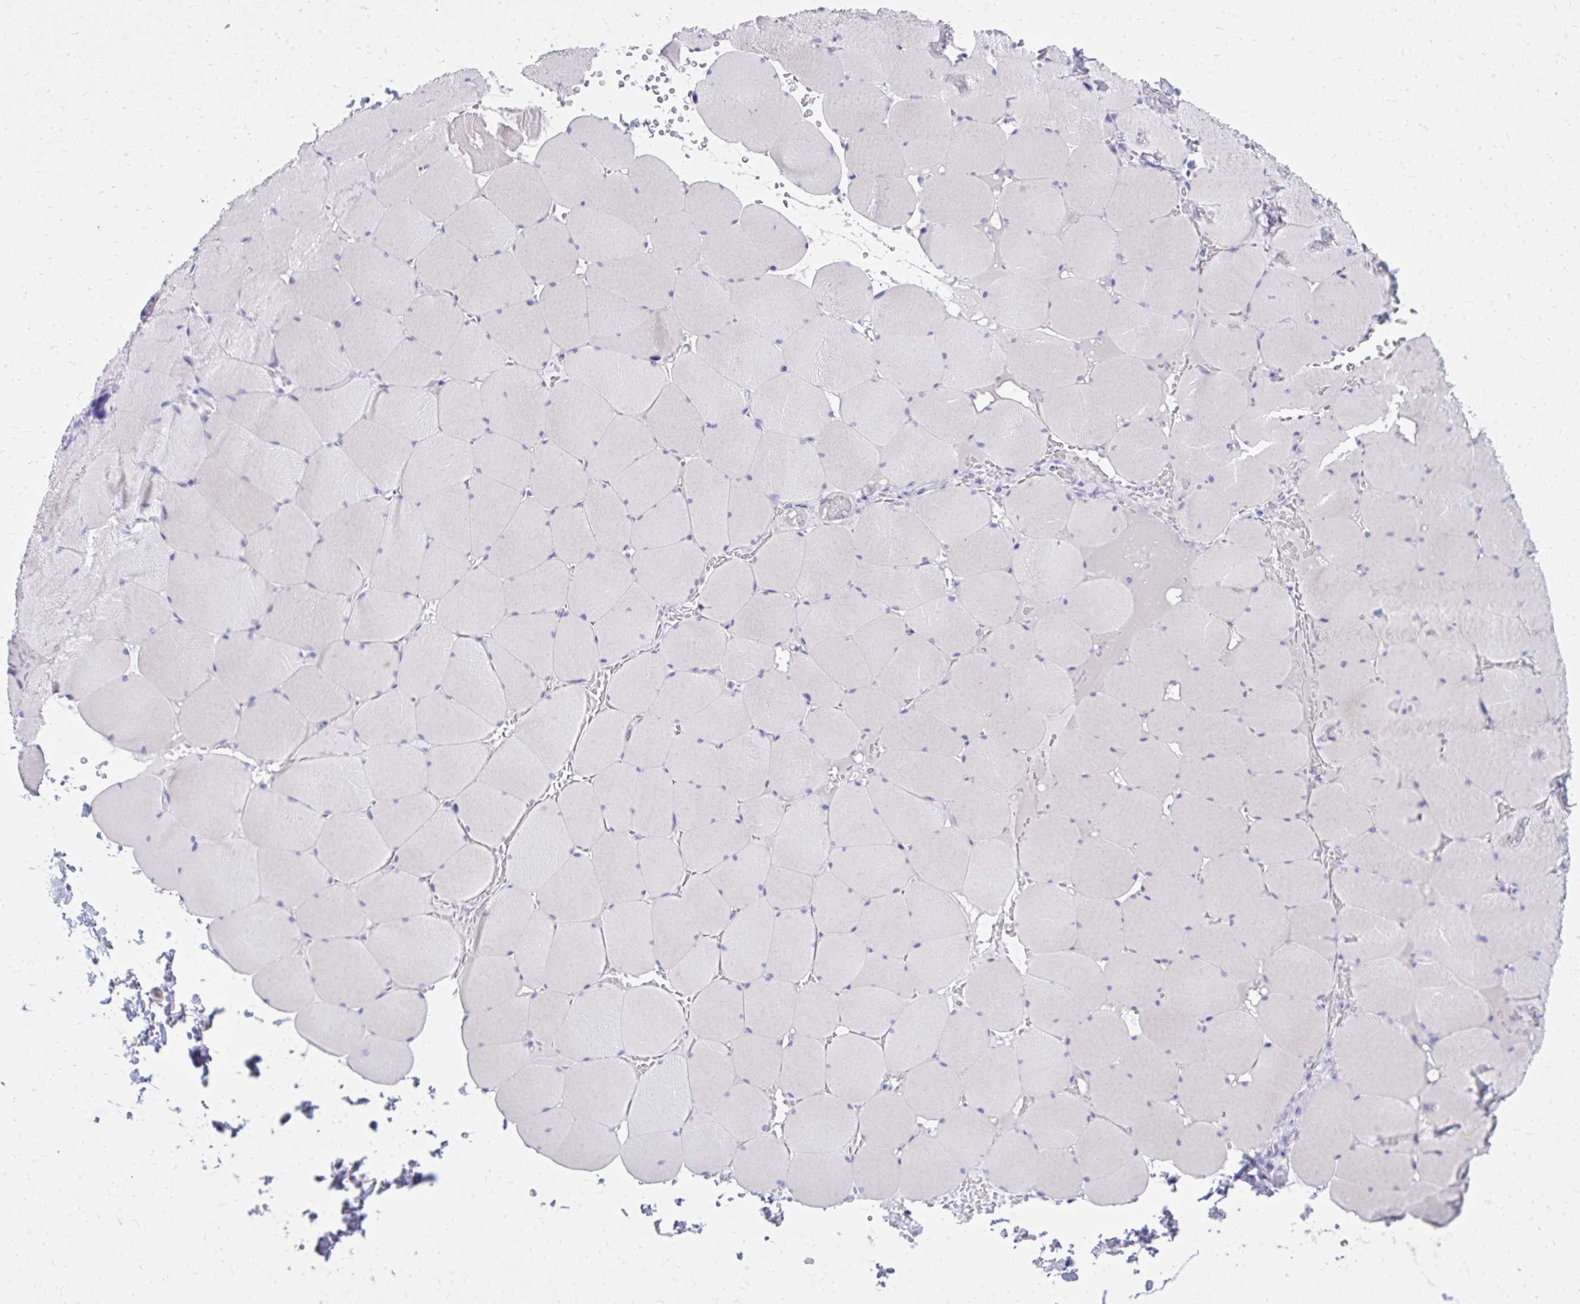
{"staining": {"intensity": "negative", "quantity": "none", "location": "none"}, "tissue": "skeletal muscle", "cell_type": "Myocytes", "image_type": "normal", "snomed": [{"axis": "morphology", "description": "Normal tissue, NOS"}, {"axis": "topography", "description": "Skeletal muscle"}, {"axis": "topography", "description": "Head-Neck"}], "caption": "Immunohistochemical staining of normal human skeletal muscle demonstrates no significant expression in myocytes. (Immunohistochemistry, brightfield microscopy, high magnification).", "gene": "BCL6B", "patient": {"sex": "male", "age": 66}}